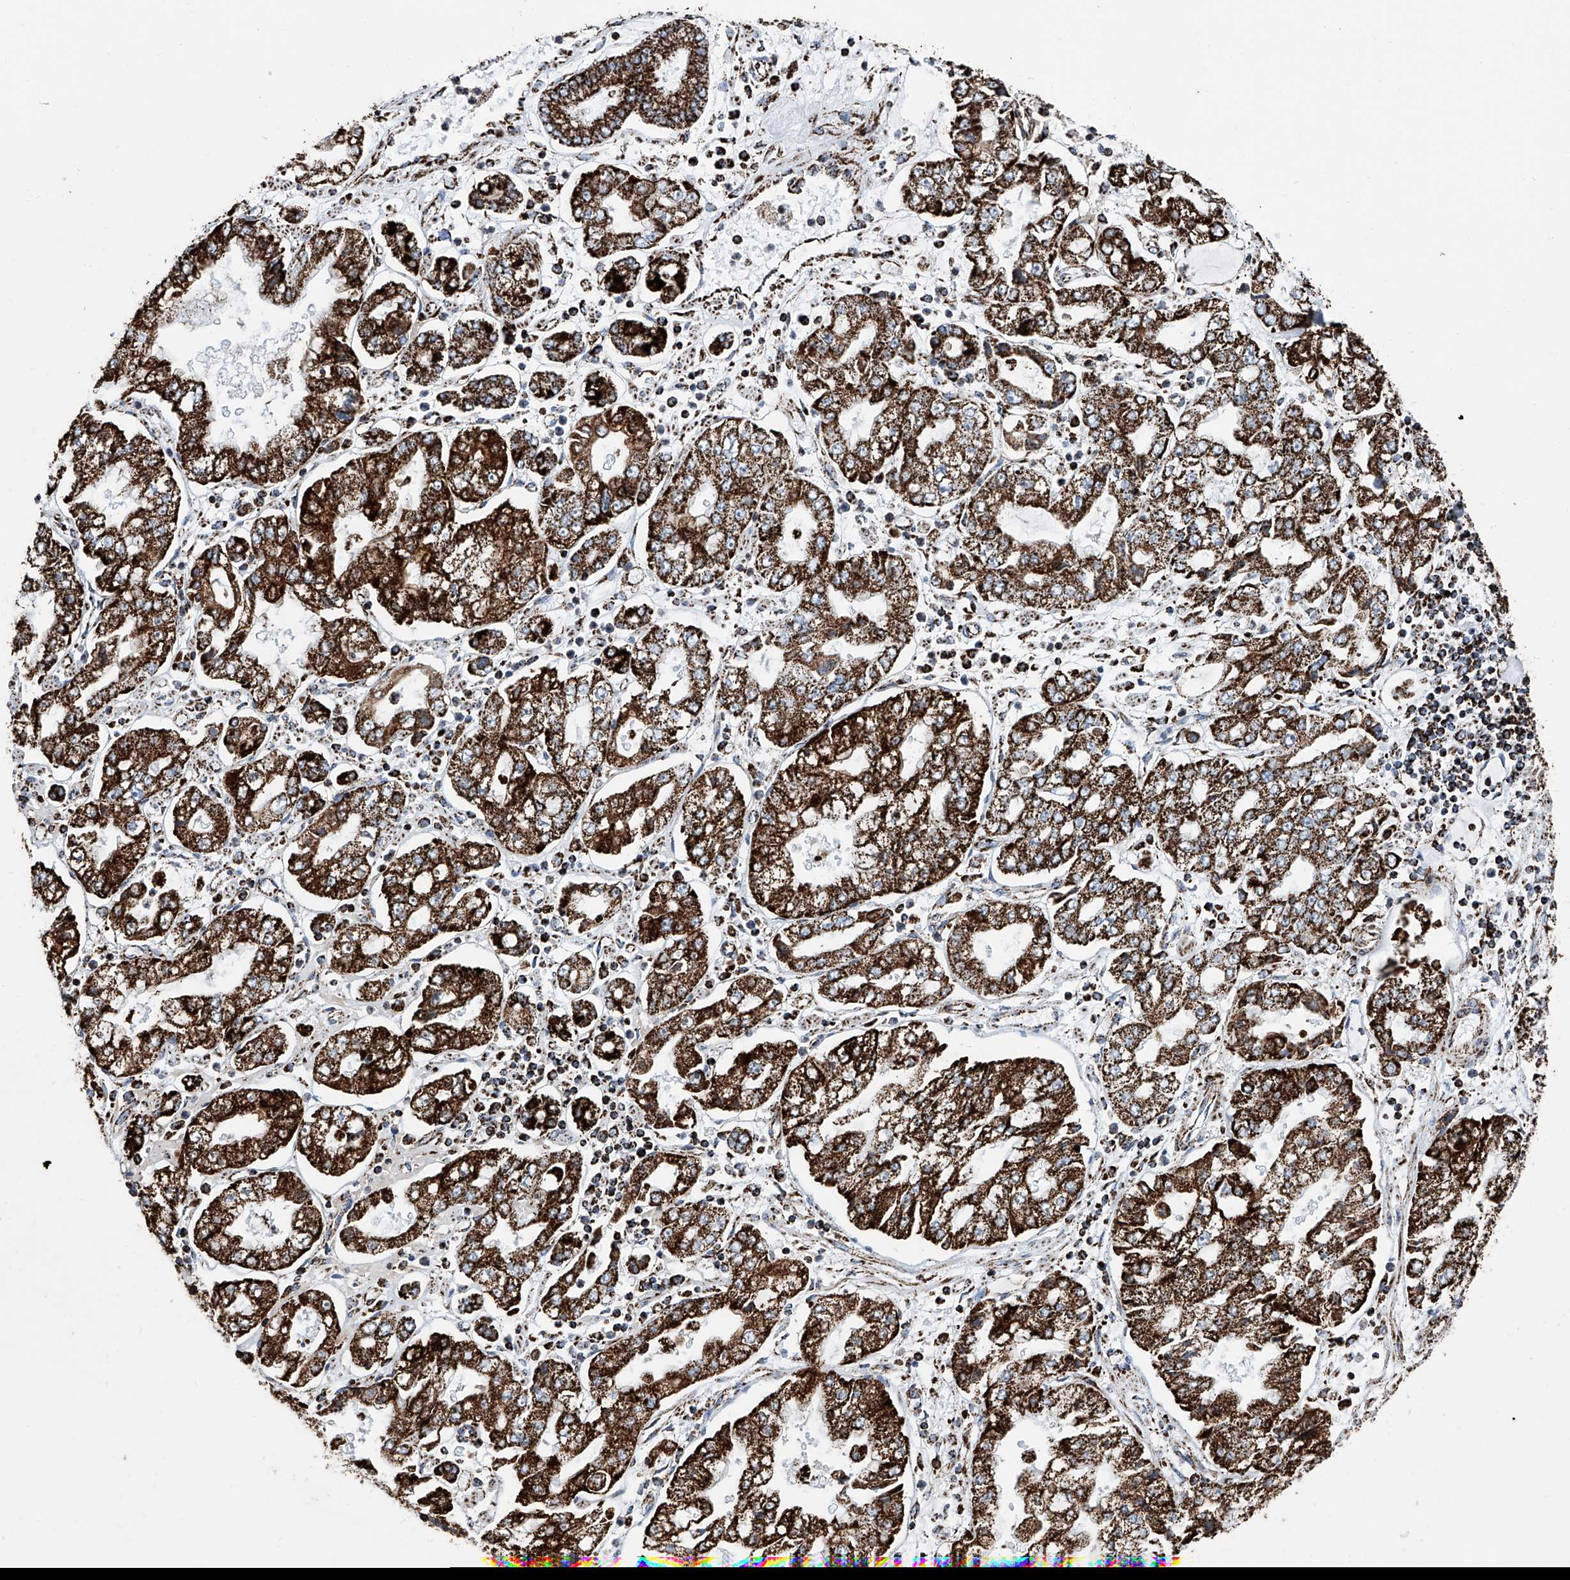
{"staining": {"intensity": "strong", "quantity": ">75%", "location": "cytoplasmic/membranous"}, "tissue": "stomach cancer", "cell_type": "Tumor cells", "image_type": "cancer", "snomed": [{"axis": "morphology", "description": "Adenocarcinoma, NOS"}, {"axis": "topography", "description": "Stomach"}], "caption": "The micrograph shows immunohistochemical staining of stomach cancer (adenocarcinoma). There is strong cytoplasmic/membranous positivity is identified in approximately >75% of tumor cells.", "gene": "ATP5PF", "patient": {"sex": "male", "age": 76}}